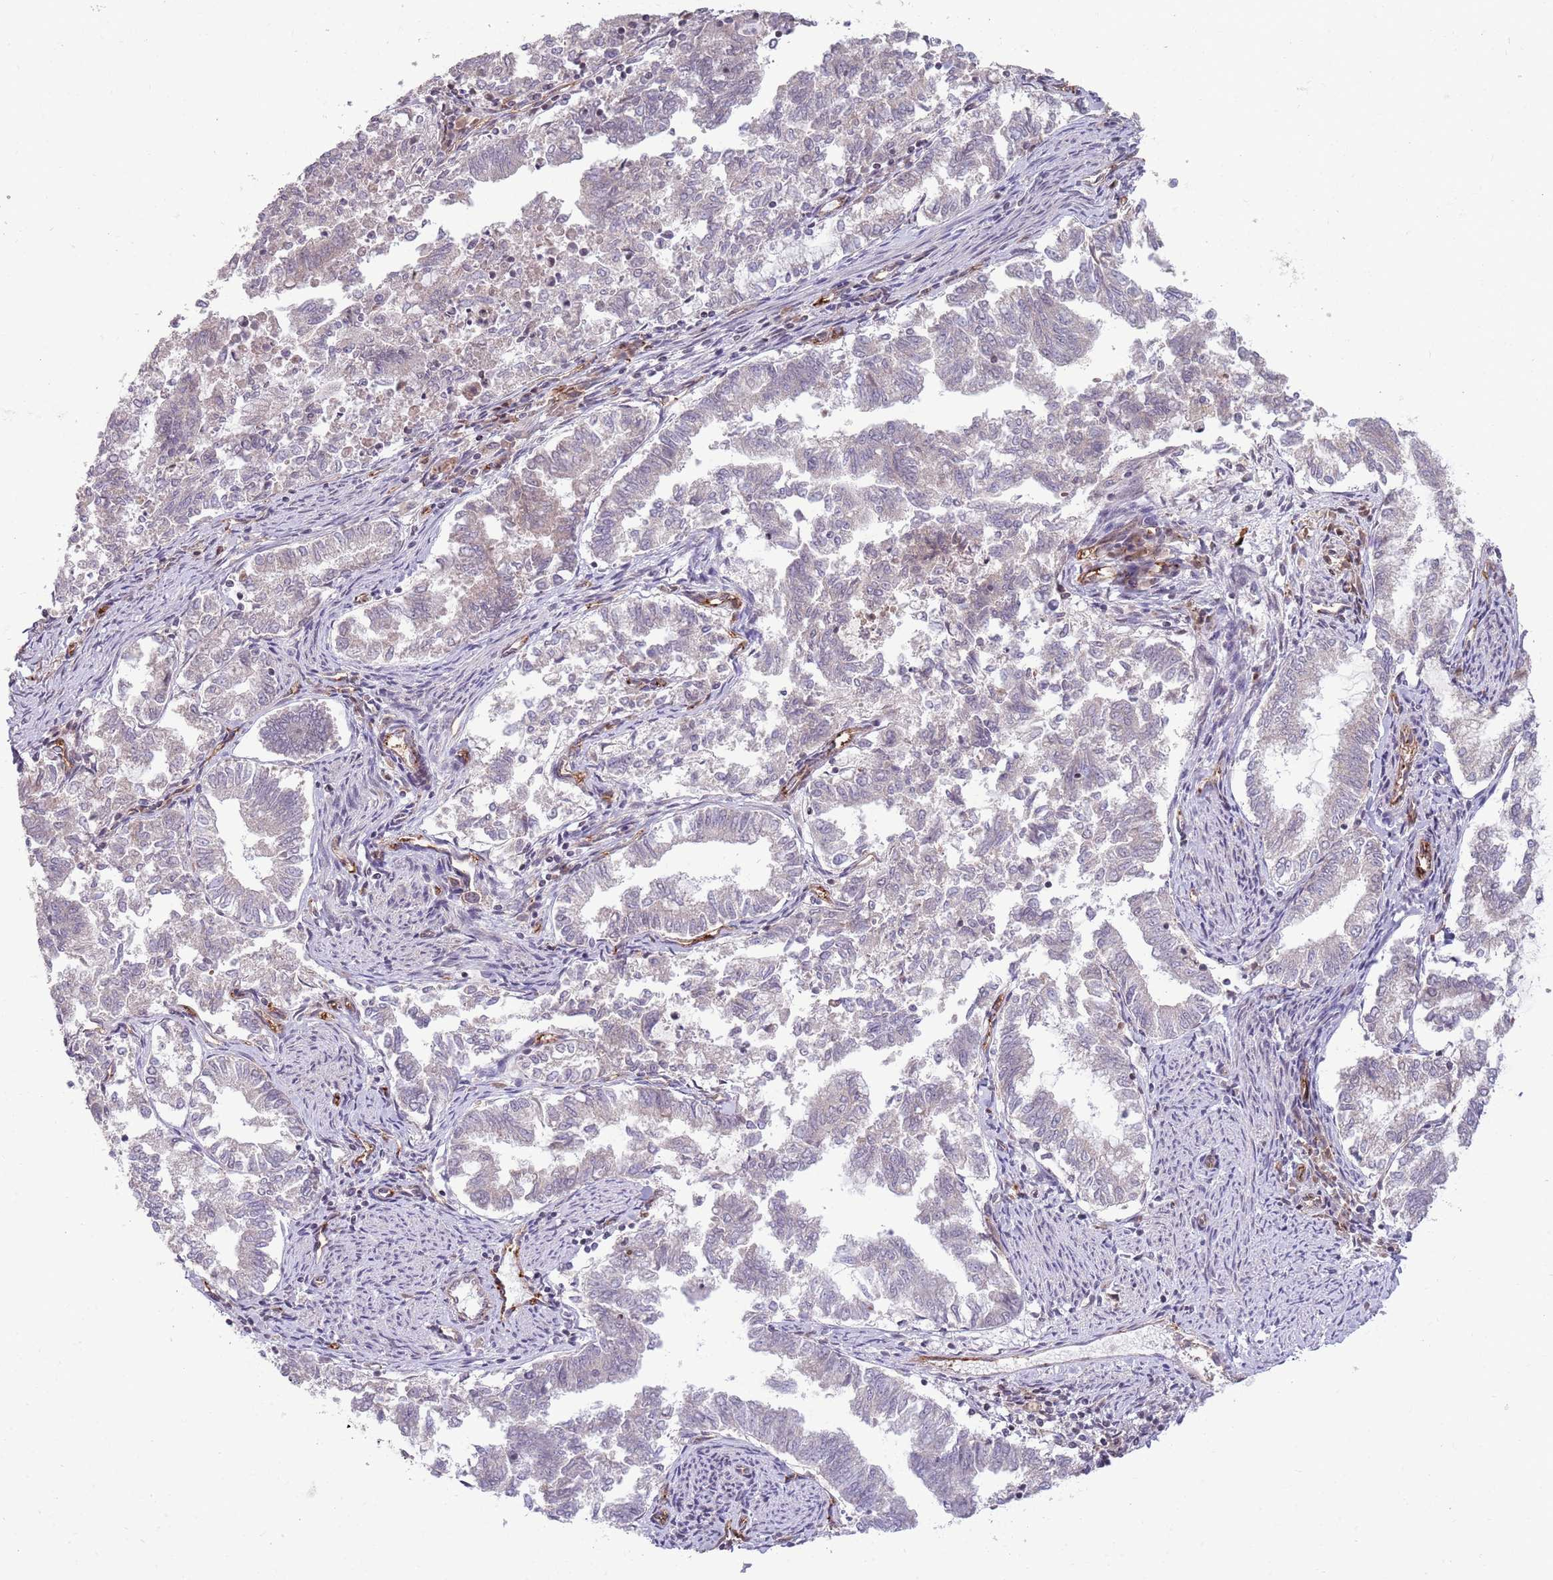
{"staining": {"intensity": "negative", "quantity": "none", "location": "none"}, "tissue": "endometrial cancer", "cell_type": "Tumor cells", "image_type": "cancer", "snomed": [{"axis": "morphology", "description": "Adenocarcinoma, NOS"}, {"axis": "topography", "description": "Endometrium"}], "caption": "Endometrial cancer (adenocarcinoma) was stained to show a protein in brown. There is no significant expression in tumor cells. The staining was performed using DAB (3,3'-diaminobenzidine) to visualize the protein expression in brown, while the nuclei were stained in blue with hematoxylin (Magnification: 20x).", "gene": "DPP10", "patient": {"sex": "female", "age": 79}}